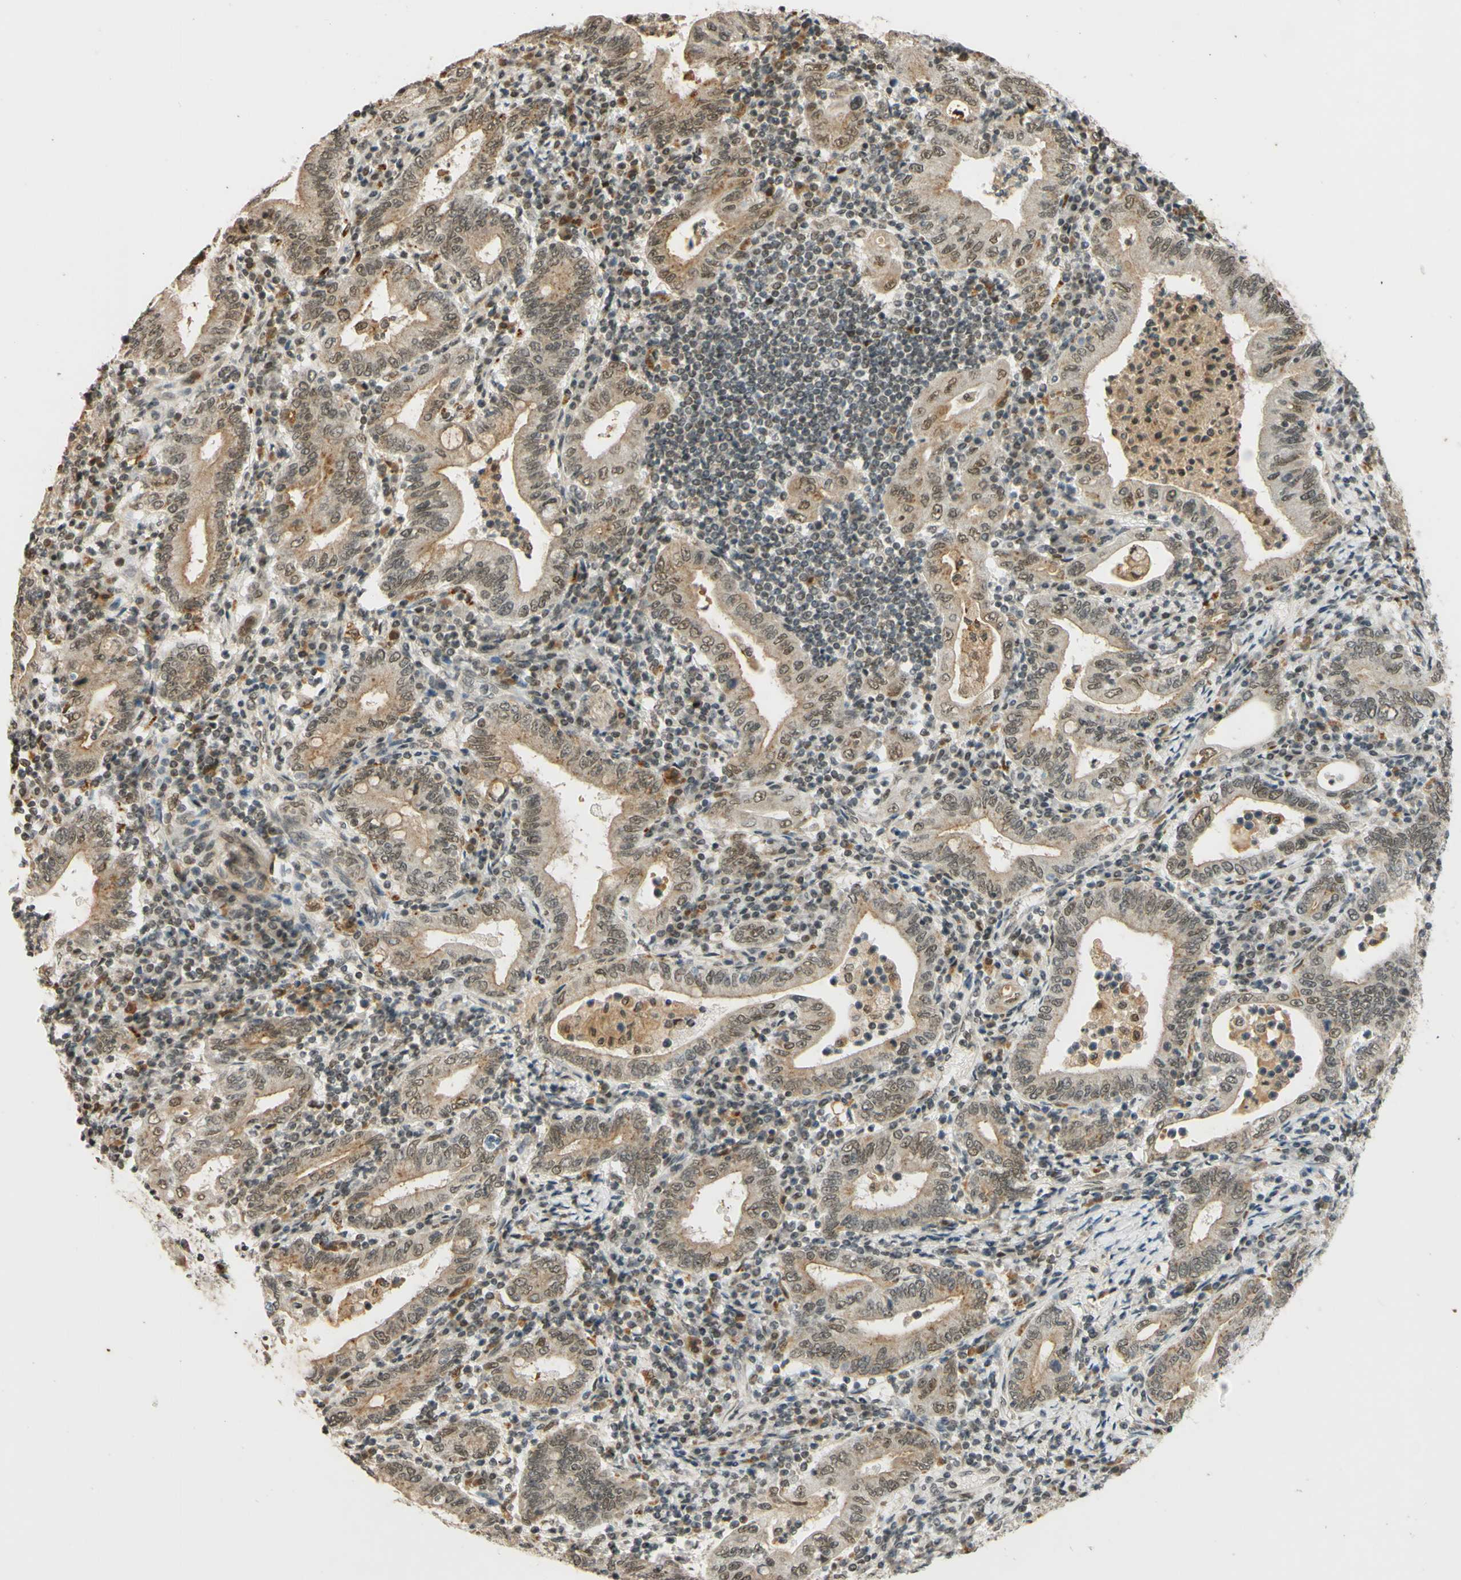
{"staining": {"intensity": "weak", "quantity": ">75%", "location": "cytoplasmic/membranous,nuclear"}, "tissue": "stomach cancer", "cell_type": "Tumor cells", "image_type": "cancer", "snomed": [{"axis": "morphology", "description": "Normal tissue, NOS"}, {"axis": "morphology", "description": "Adenocarcinoma, NOS"}, {"axis": "topography", "description": "Esophagus"}, {"axis": "topography", "description": "Stomach, upper"}, {"axis": "topography", "description": "Peripheral nerve tissue"}], "caption": "The photomicrograph exhibits staining of stomach cancer, revealing weak cytoplasmic/membranous and nuclear protein positivity (brown color) within tumor cells.", "gene": "SMARCB1", "patient": {"sex": "male", "age": 62}}